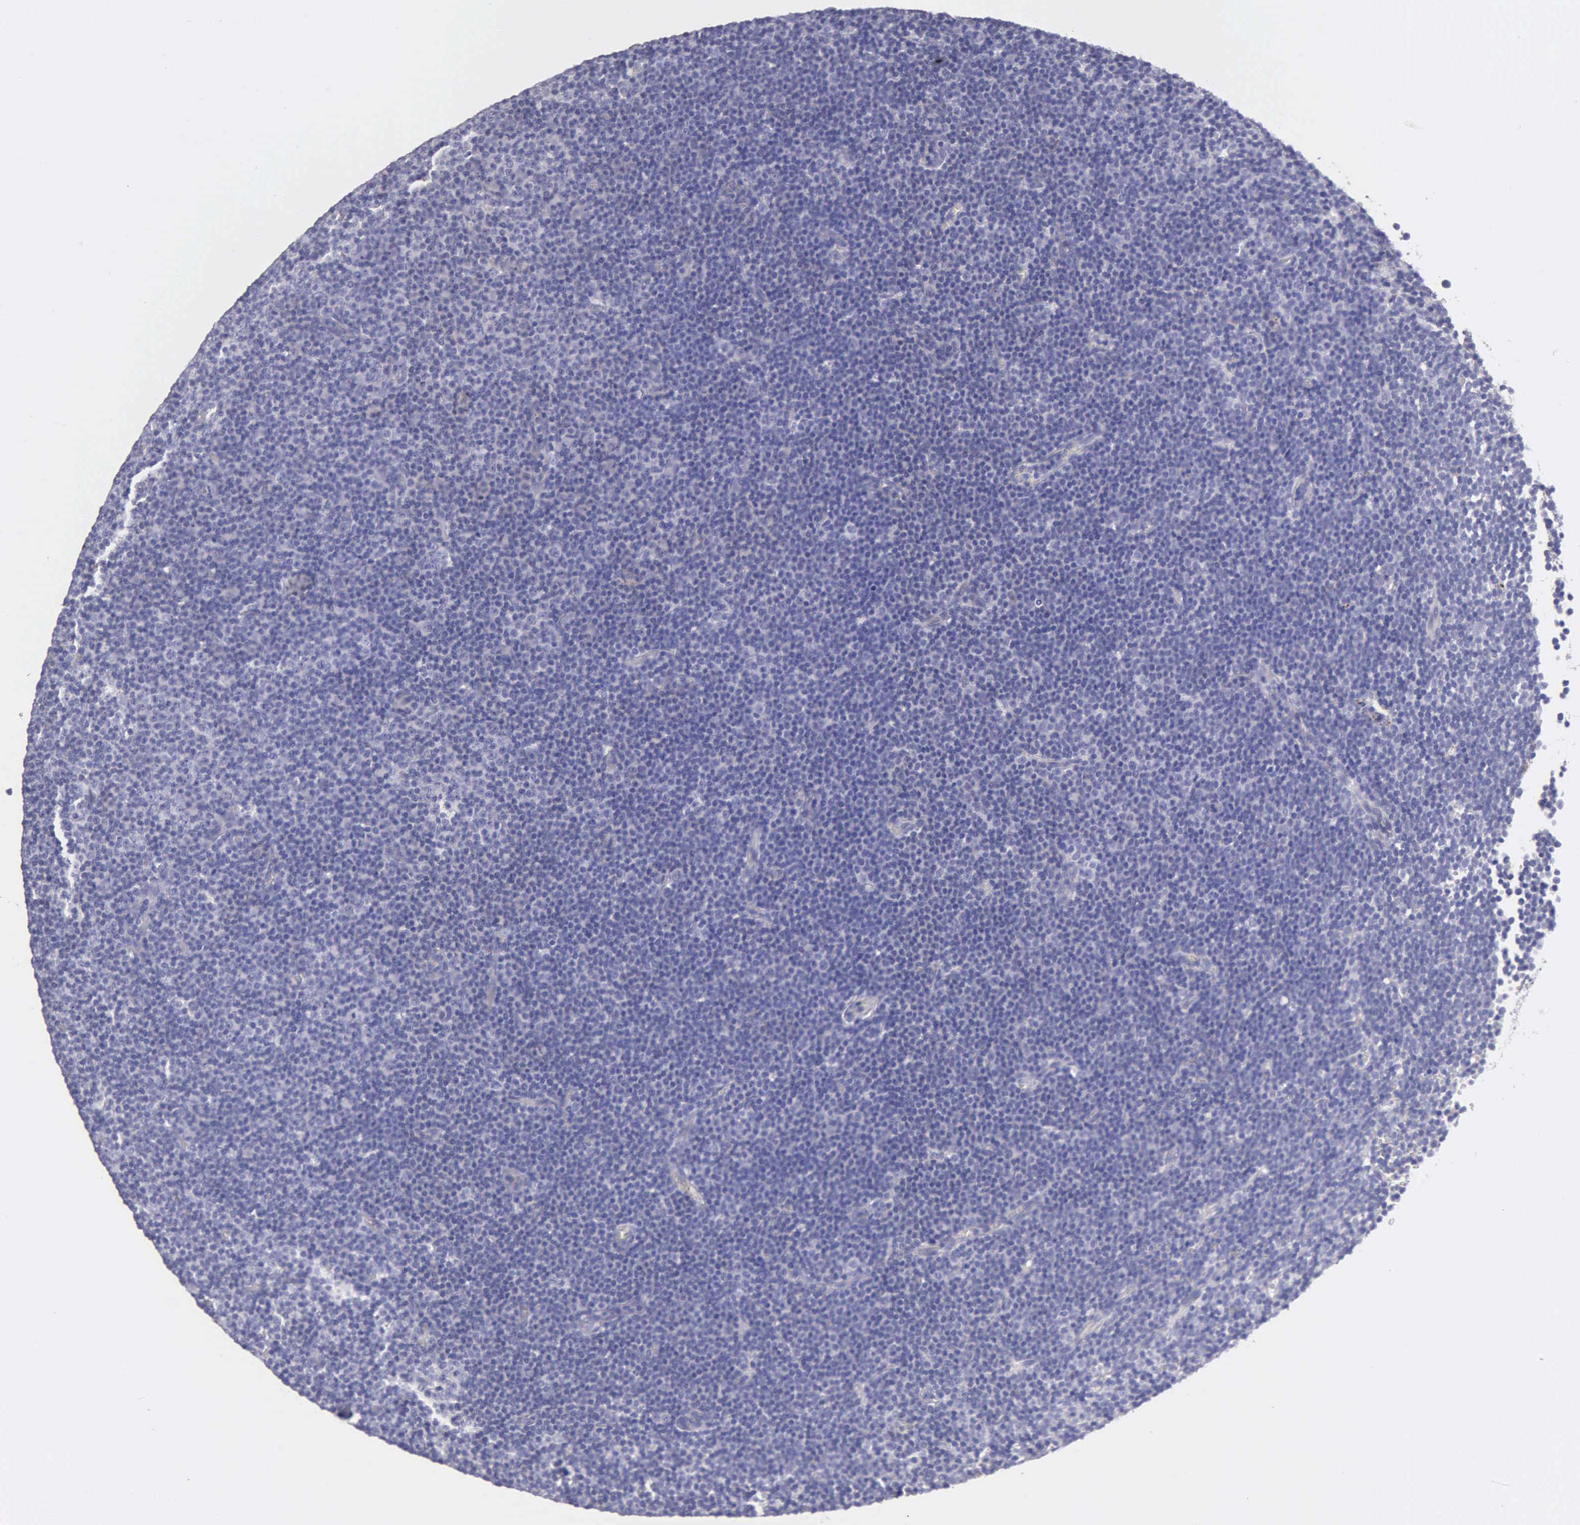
{"staining": {"intensity": "negative", "quantity": "none", "location": "none"}, "tissue": "lymphoma", "cell_type": "Tumor cells", "image_type": "cancer", "snomed": [{"axis": "morphology", "description": "Malignant lymphoma, non-Hodgkin's type, Low grade"}, {"axis": "topography", "description": "Lymph node"}], "caption": "Immunohistochemistry histopathology image of human low-grade malignant lymphoma, non-Hodgkin's type stained for a protein (brown), which demonstrates no staining in tumor cells.", "gene": "APP", "patient": {"sex": "male", "age": 57}}